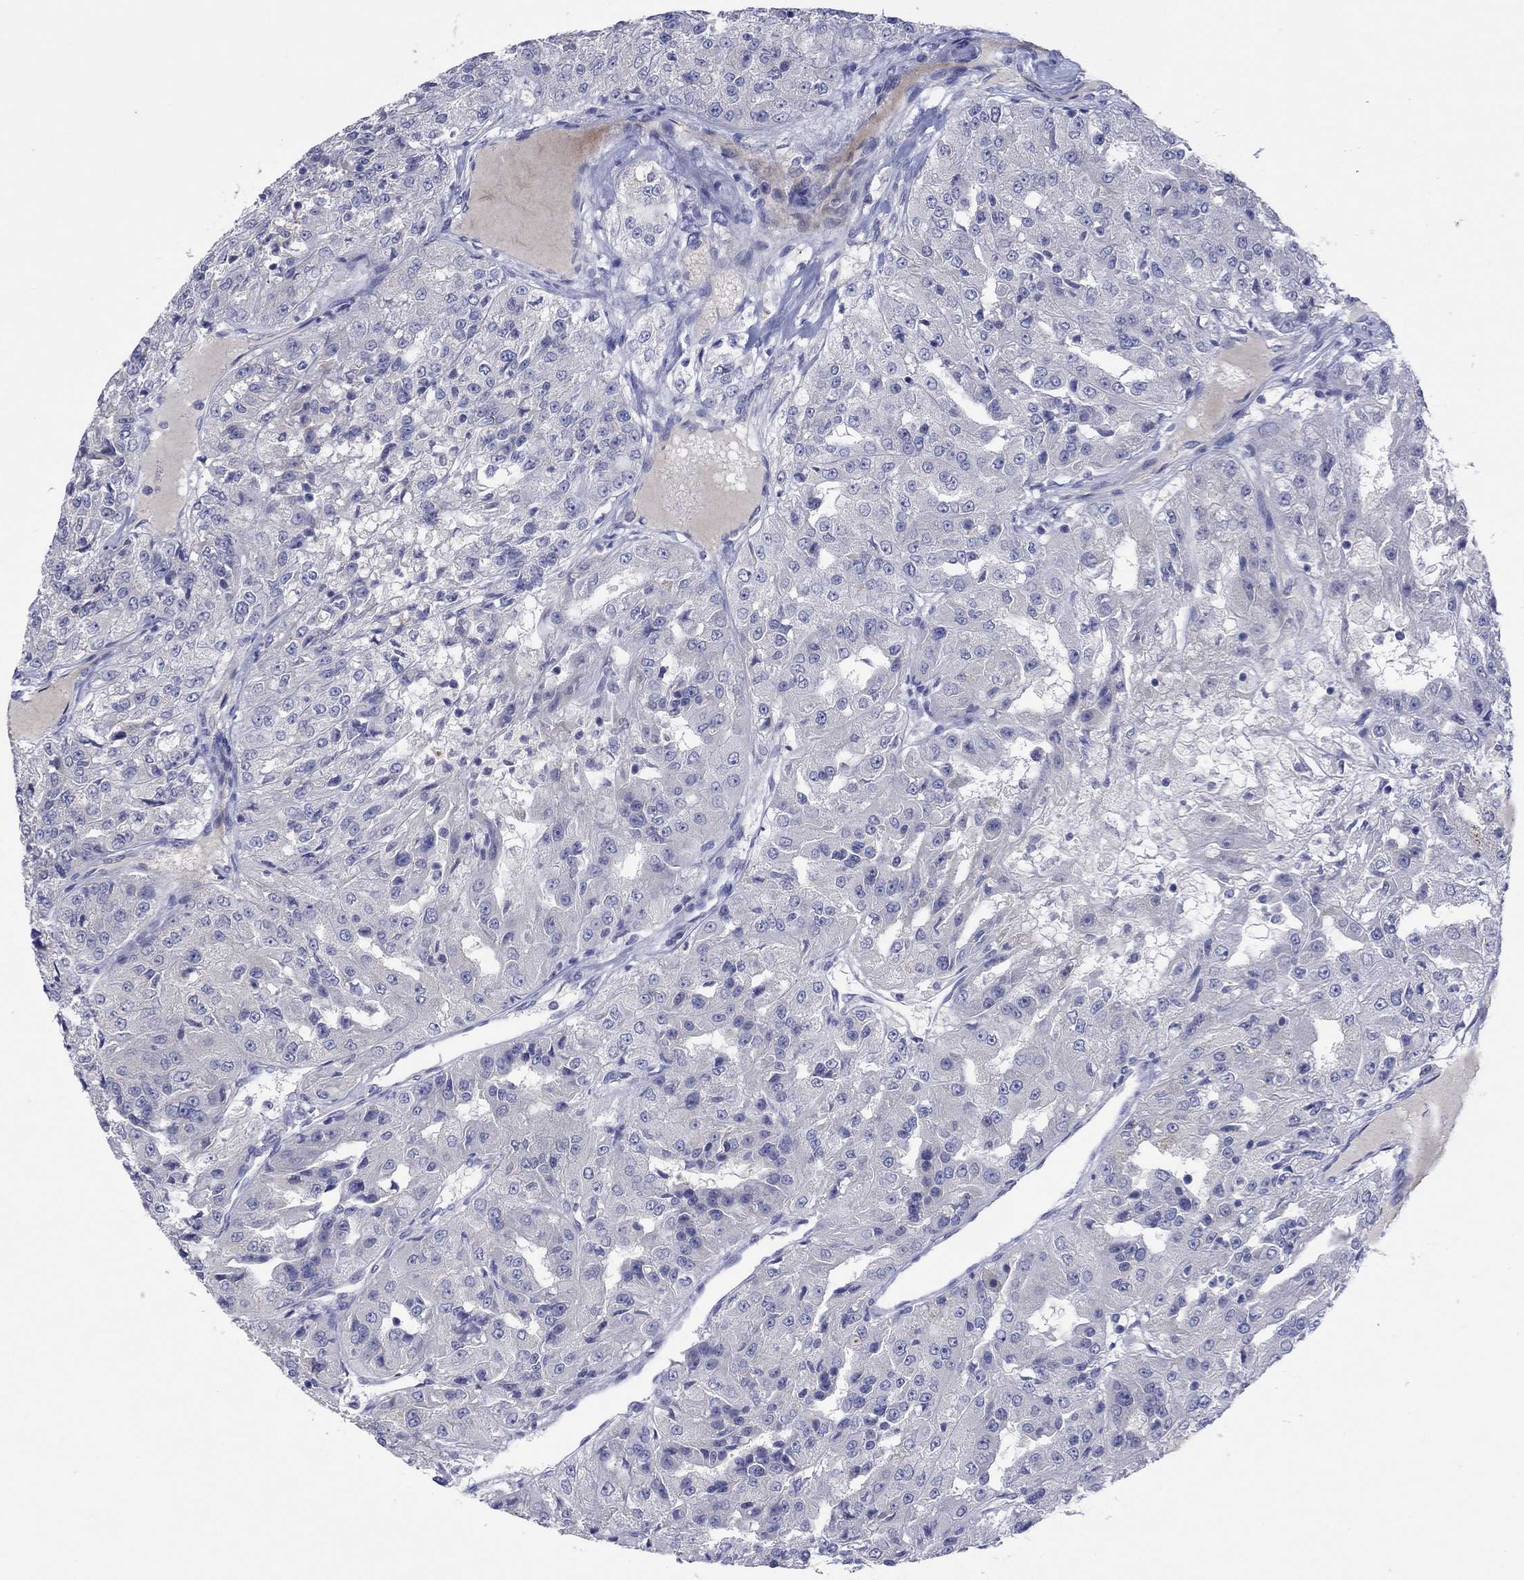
{"staining": {"intensity": "negative", "quantity": "none", "location": "none"}, "tissue": "renal cancer", "cell_type": "Tumor cells", "image_type": "cancer", "snomed": [{"axis": "morphology", "description": "Adenocarcinoma, NOS"}, {"axis": "topography", "description": "Kidney"}], "caption": "There is no significant positivity in tumor cells of renal cancer (adenocarcinoma).", "gene": "PLCL2", "patient": {"sex": "female", "age": 63}}